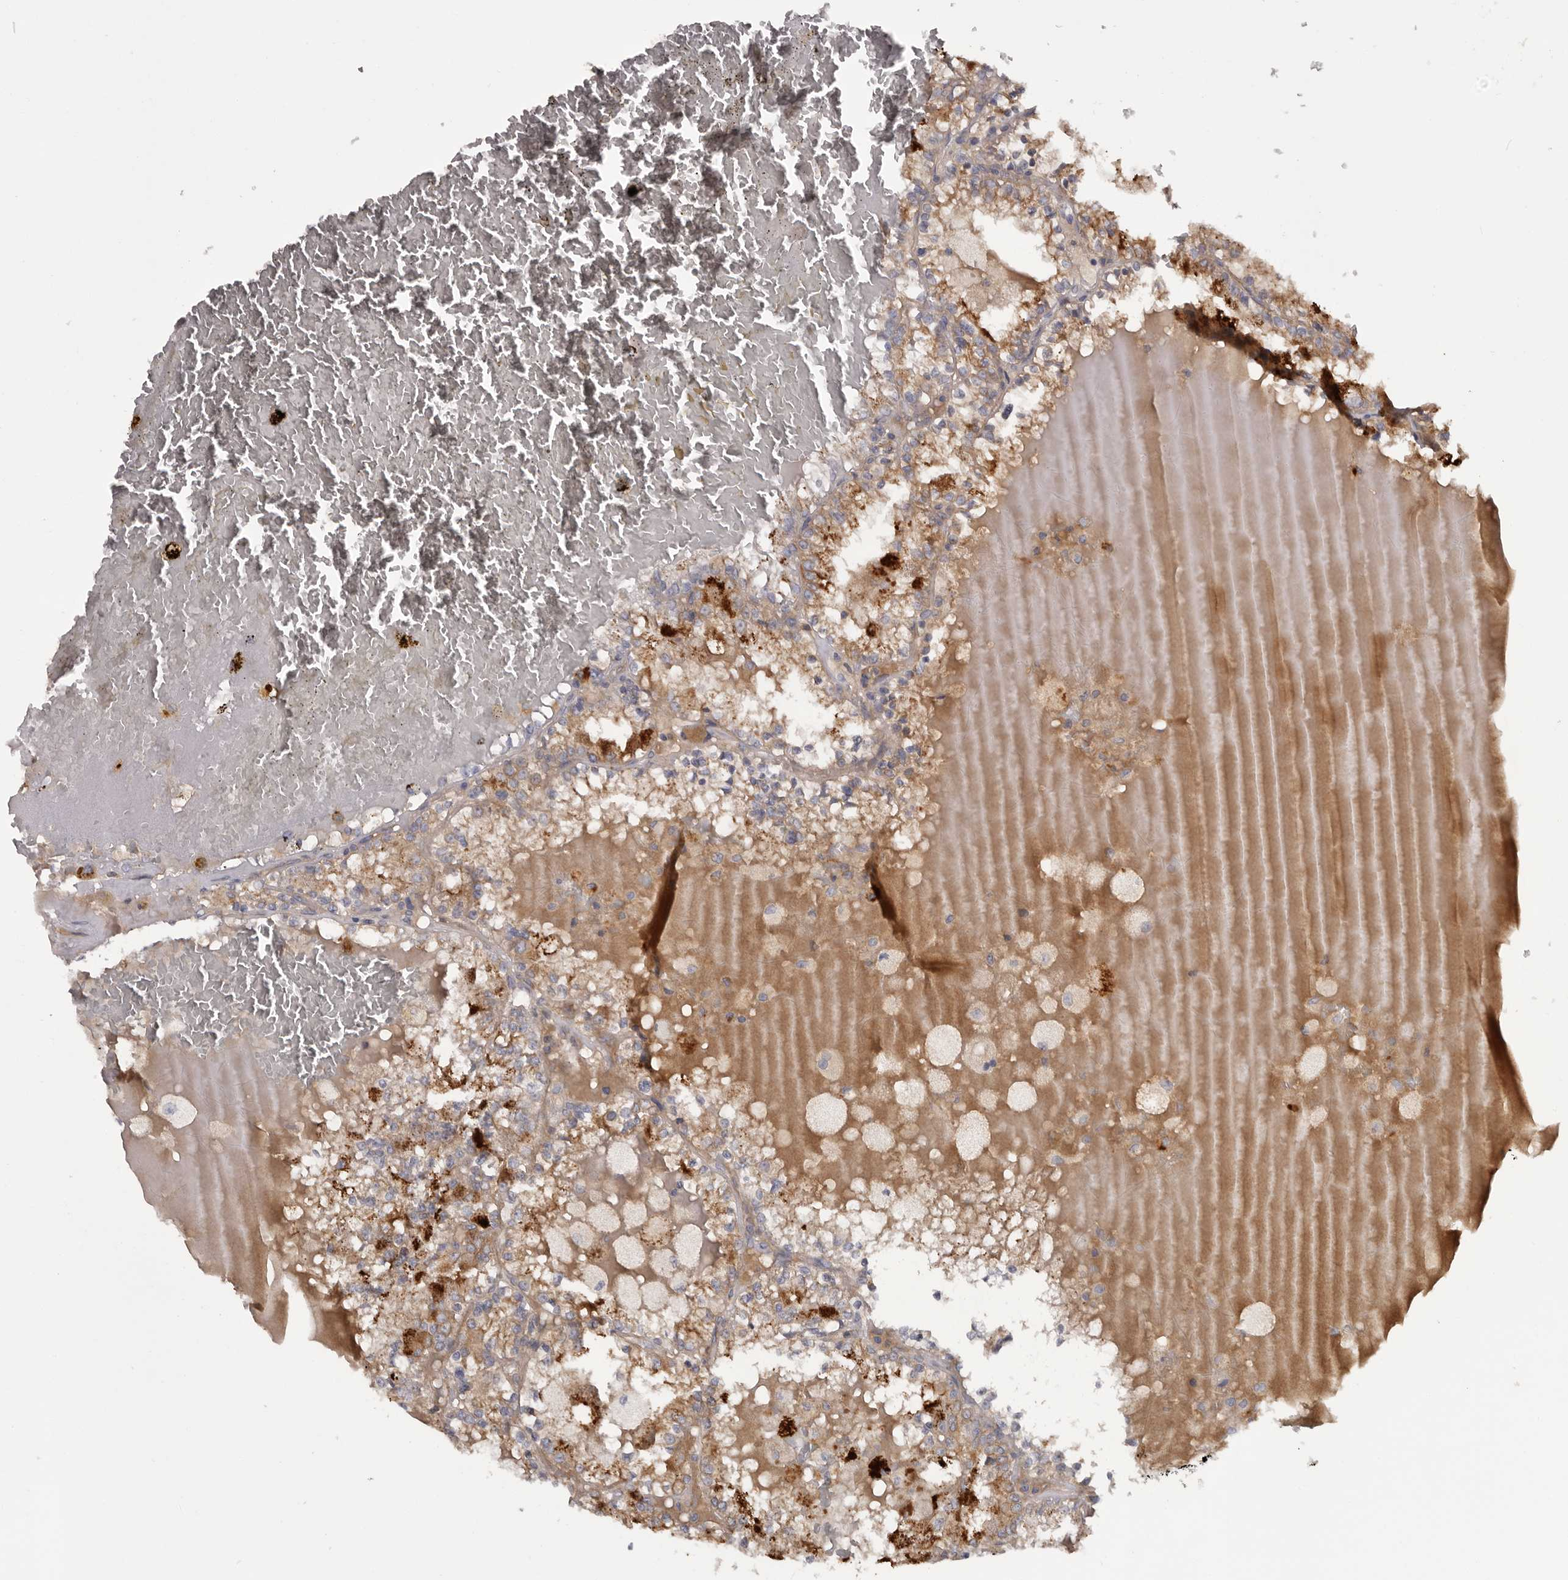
{"staining": {"intensity": "strong", "quantity": "<25%", "location": "cytoplasmic/membranous"}, "tissue": "renal cancer", "cell_type": "Tumor cells", "image_type": "cancer", "snomed": [{"axis": "morphology", "description": "Adenocarcinoma, NOS"}, {"axis": "topography", "description": "Kidney"}], "caption": "A brown stain highlights strong cytoplasmic/membranous positivity of a protein in human adenocarcinoma (renal) tumor cells. (DAB = brown stain, brightfield microscopy at high magnification).", "gene": "INKA2", "patient": {"sex": "female", "age": 56}}